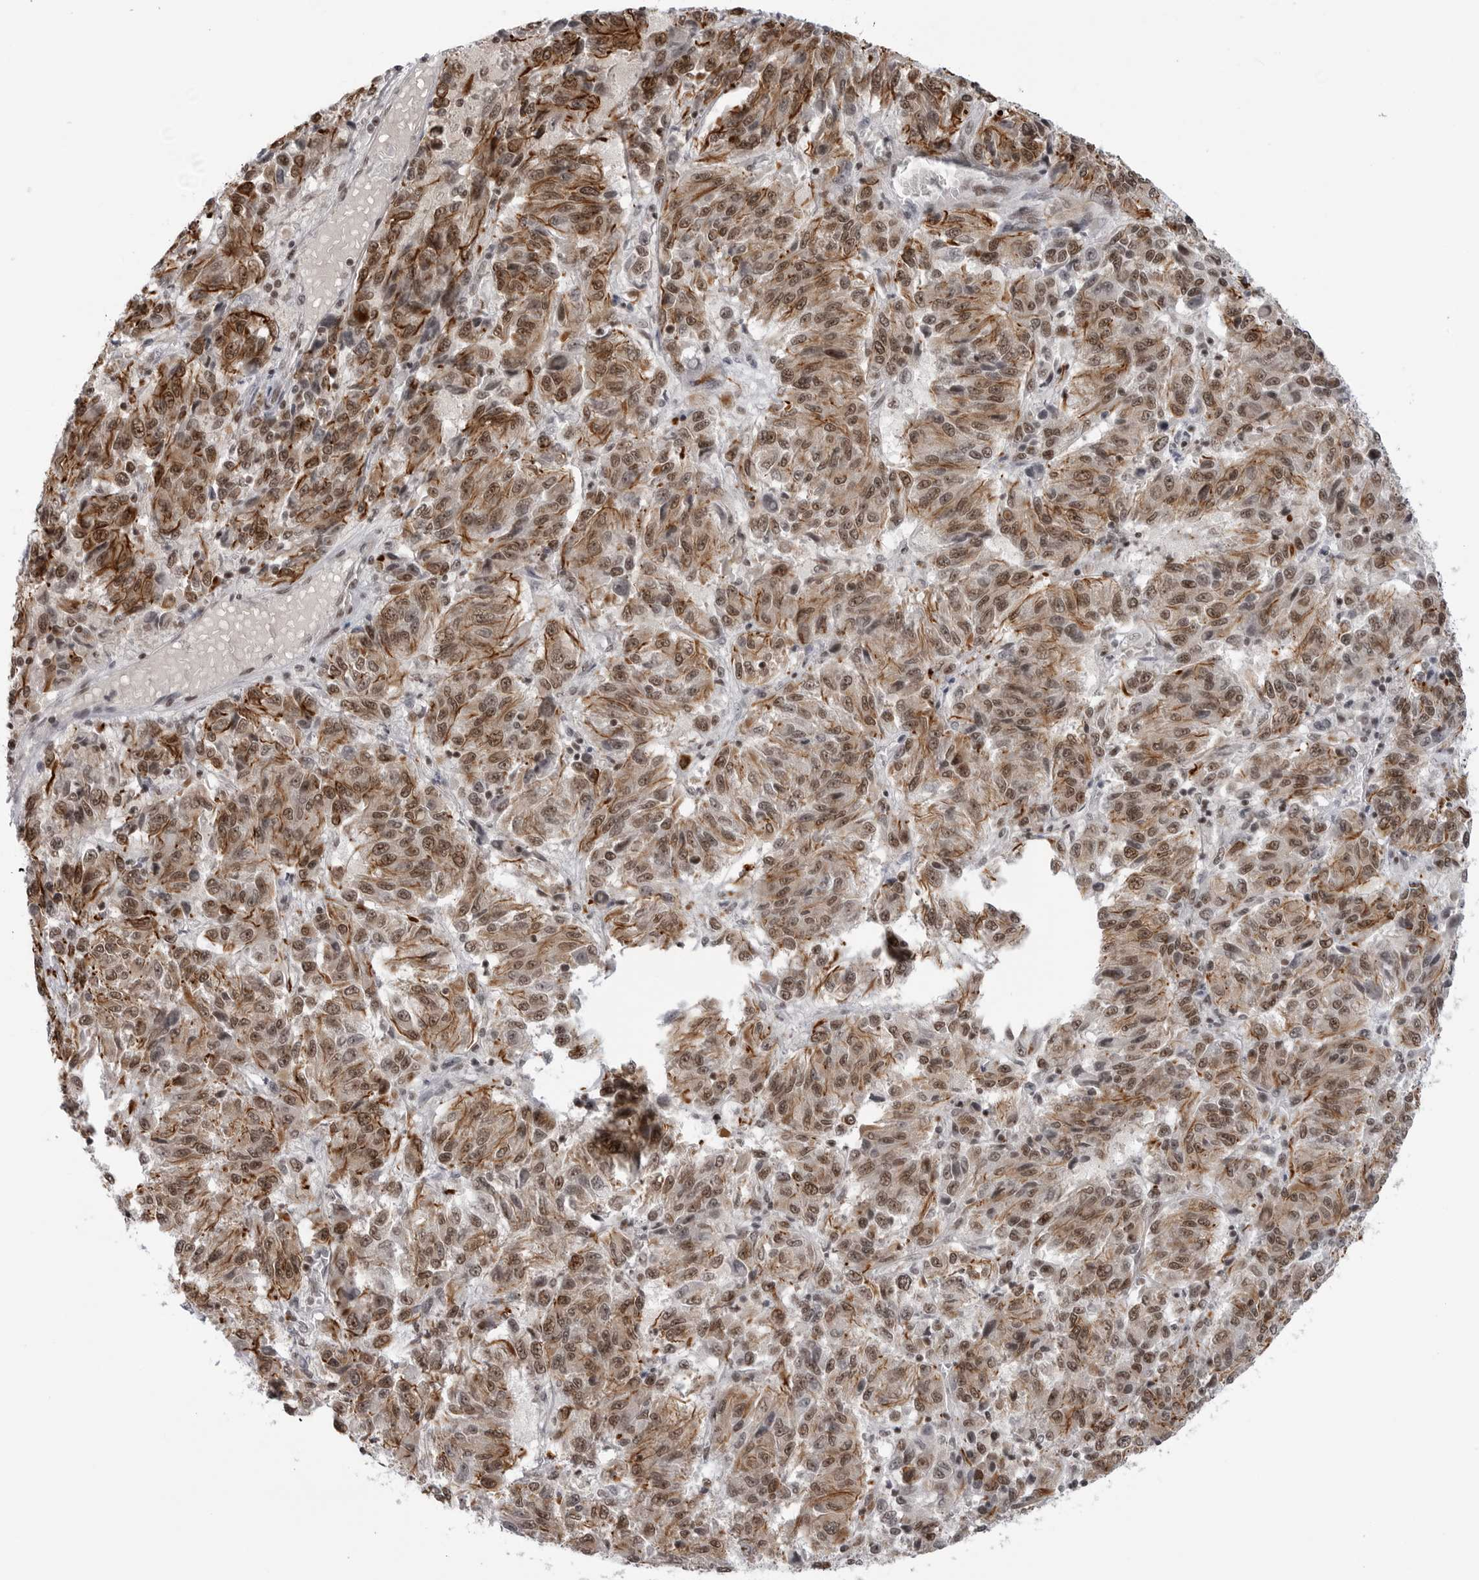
{"staining": {"intensity": "moderate", "quantity": ">75%", "location": "cytoplasmic/membranous,nuclear"}, "tissue": "melanoma", "cell_type": "Tumor cells", "image_type": "cancer", "snomed": [{"axis": "morphology", "description": "Malignant melanoma, NOS"}, {"axis": "topography", "description": "Skin"}], "caption": "The immunohistochemical stain shows moderate cytoplasmic/membranous and nuclear positivity in tumor cells of melanoma tissue. Using DAB (3,3'-diaminobenzidine) (brown) and hematoxylin (blue) stains, captured at high magnification using brightfield microscopy.", "gene": "TRIM66", "patient": {"sex": "female", "age": 82}}